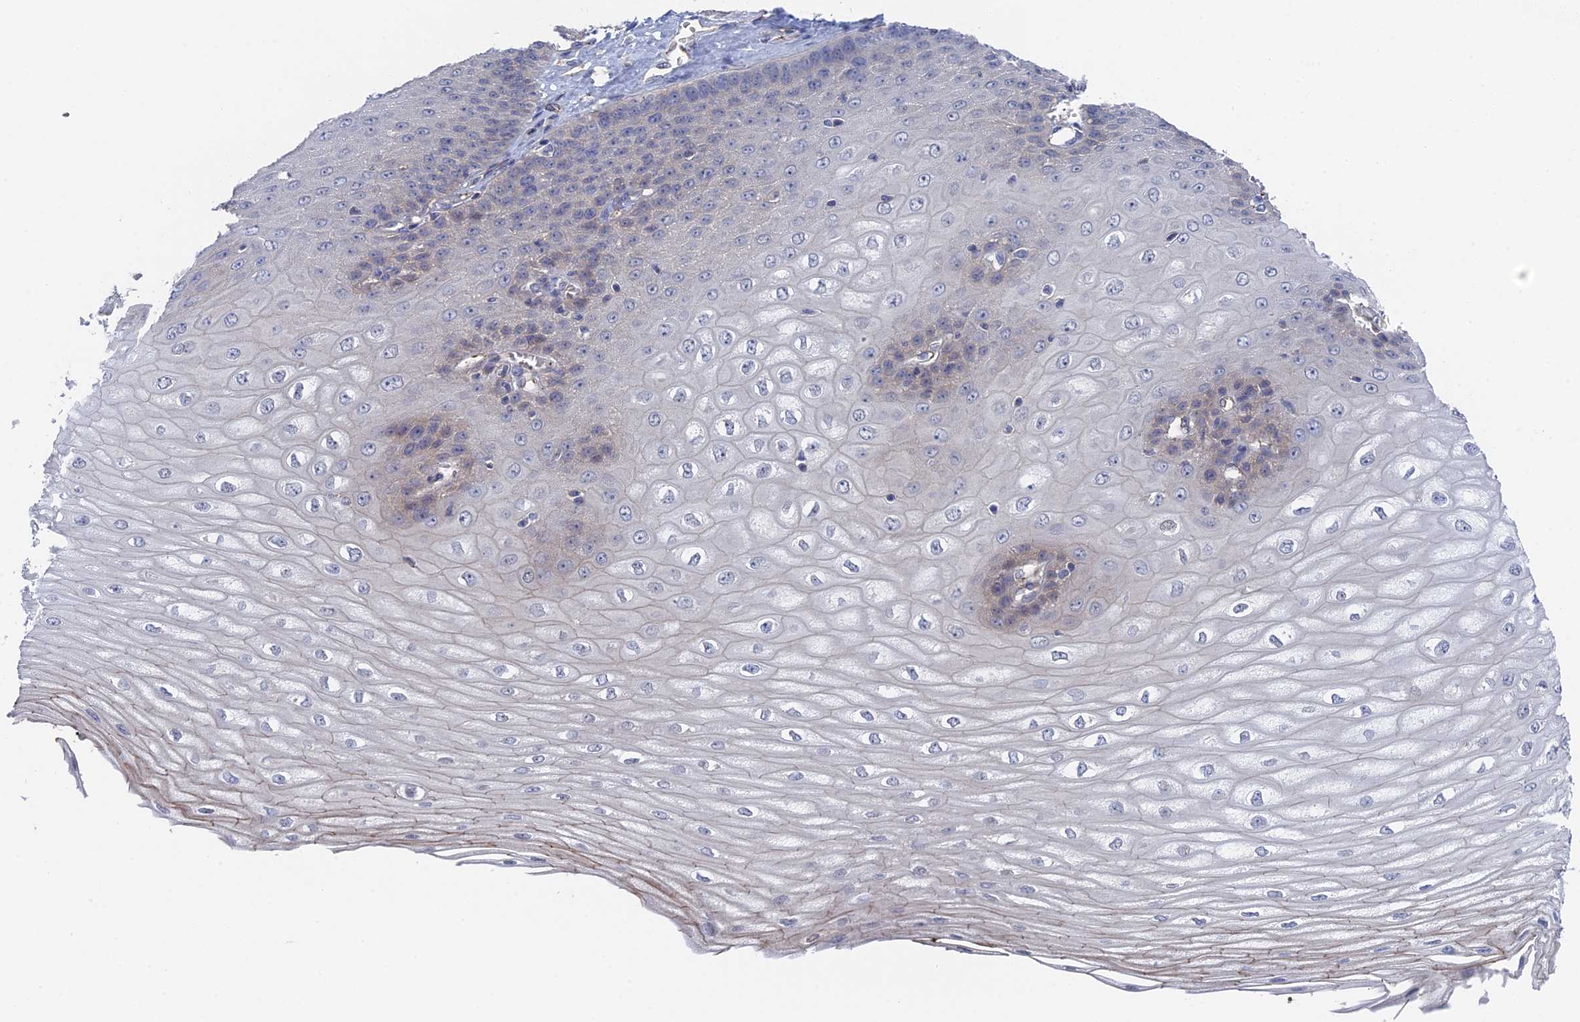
{"staining": {"intensity": "weak", "quantity": "<25%", "location": "cytoplasmic/membranous"}, "tissue": "esophagus", "cell_type": "Squamous epithelial cells", "image_type": "normal", "snomed": [{"axis": "morphology", "description": "Normal tissue, NOS"}, {"axis": "topography", "description": "Esophagus"}], "caption": "A micrograph of esophagus stained for a protein demonstrates no brown staining in squamous epithelial cells. (Immunohistochemistry (ihc), brightfield microscopy, high magnification).", "gene": "MTHFSD", "patient": {"sex": "male", "age": 60}}